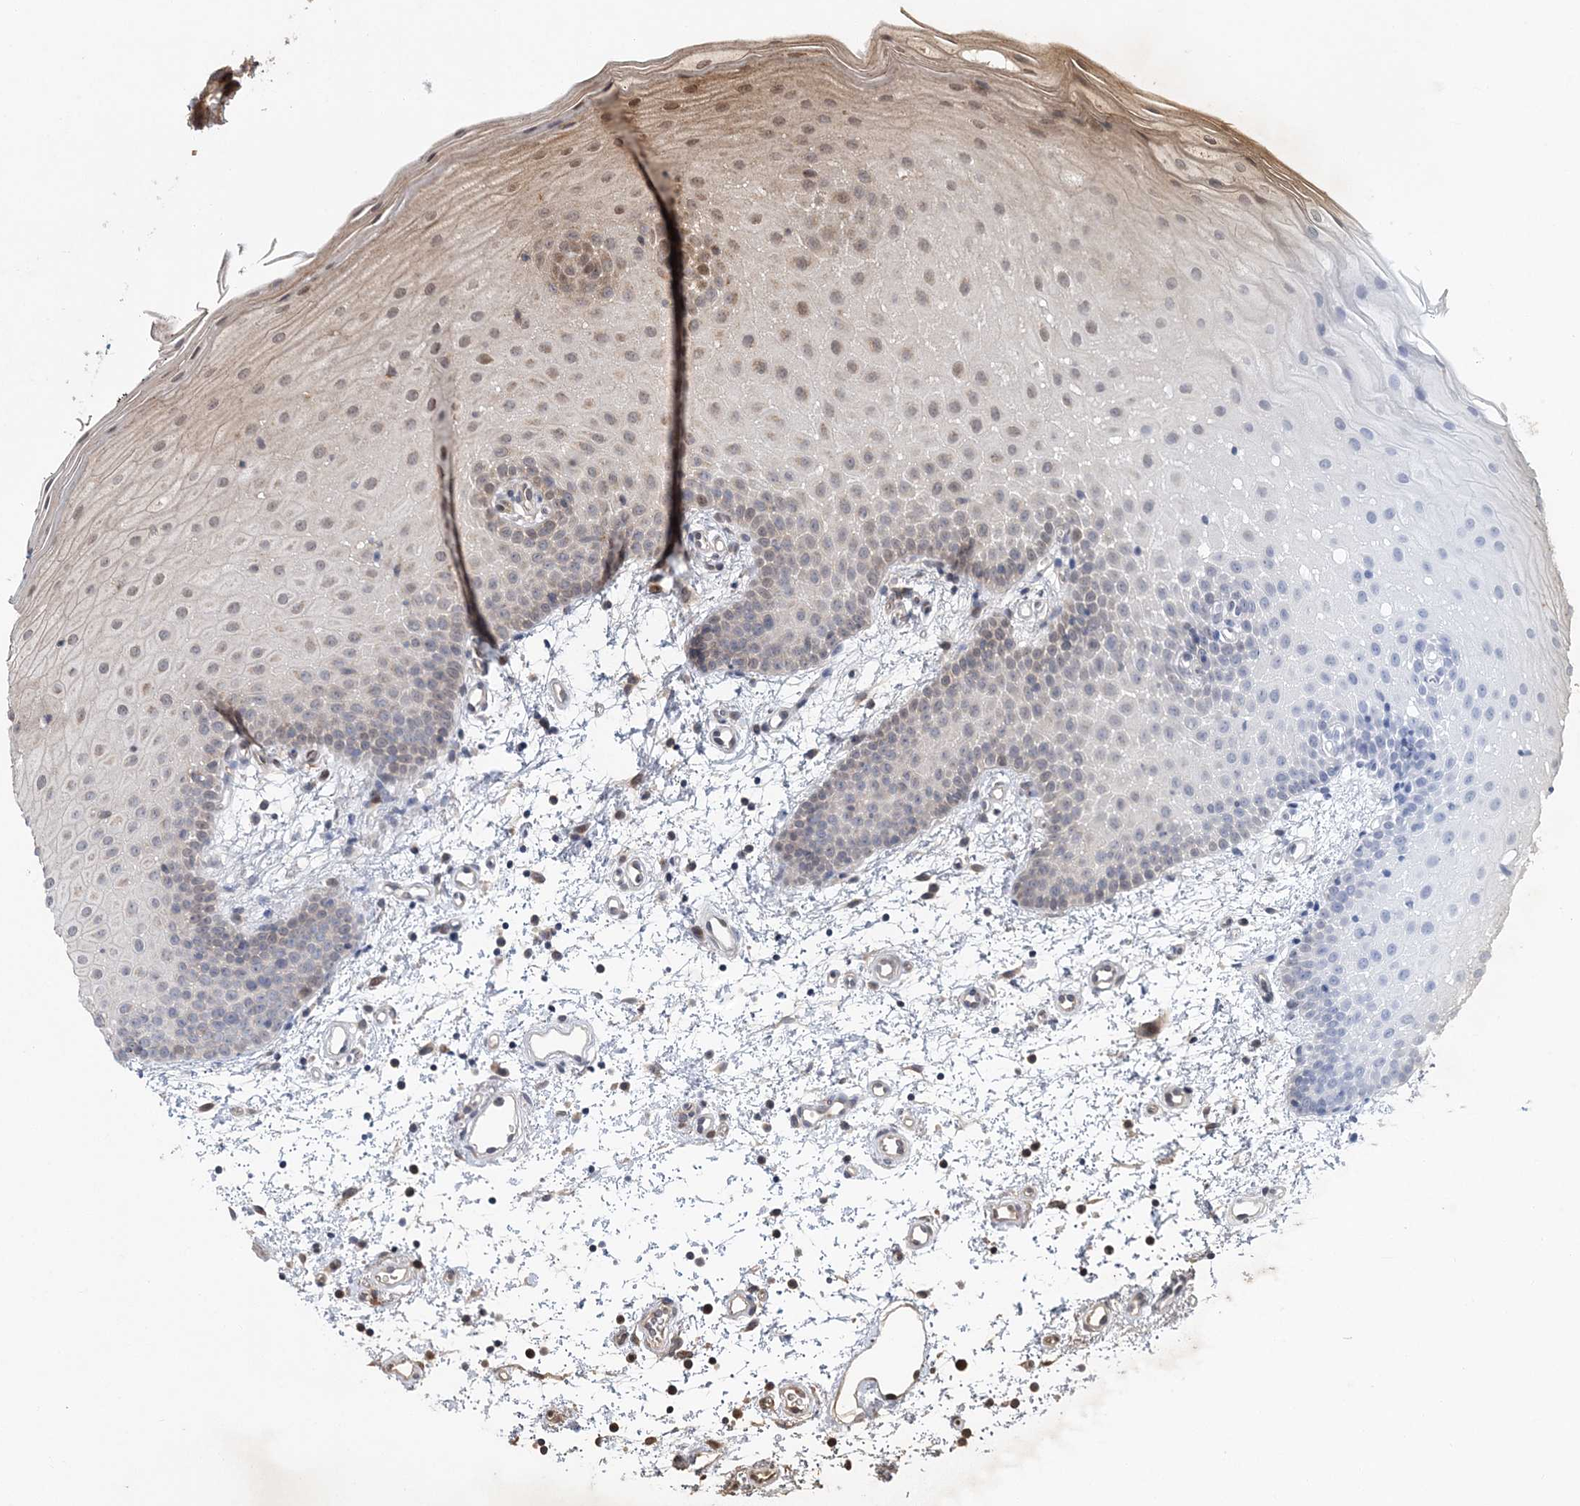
{"staining": {"intensity": "moderate", "quantity": "25%-75%", "location": "cytoplasmic/membranous,nuclear"}, "tissue": "oral mucosa", "cell_type": "Squamous epithelial cells", "image_type": "normal", "snomed": [{"axis": "morphology", "description": "Normal tissue, NOS"}, {"axis": "morphology", "description": "Squamous cell carcinoma, NOS"}, {"axis": "topography", "description": "Oral tissue"}, {"axis": "topography", "description": "Head-Neck"}], "caption": "Immunohistochemical staining of unremarkable oral mucosa demonstrates 25%-75% levels of moderate cytoplasmic/membranous,nuclear protein positivity in about 25%-75% of squamous epithelial cells. The staining is performed using DAB (3,3'-diaminobenzidine) brown chromogen to label protein expression. The nuclei are counter-stained blue using hematoxylin.", "gene": "UBTD2", "patient": {"sex": "male", "age": 68}}